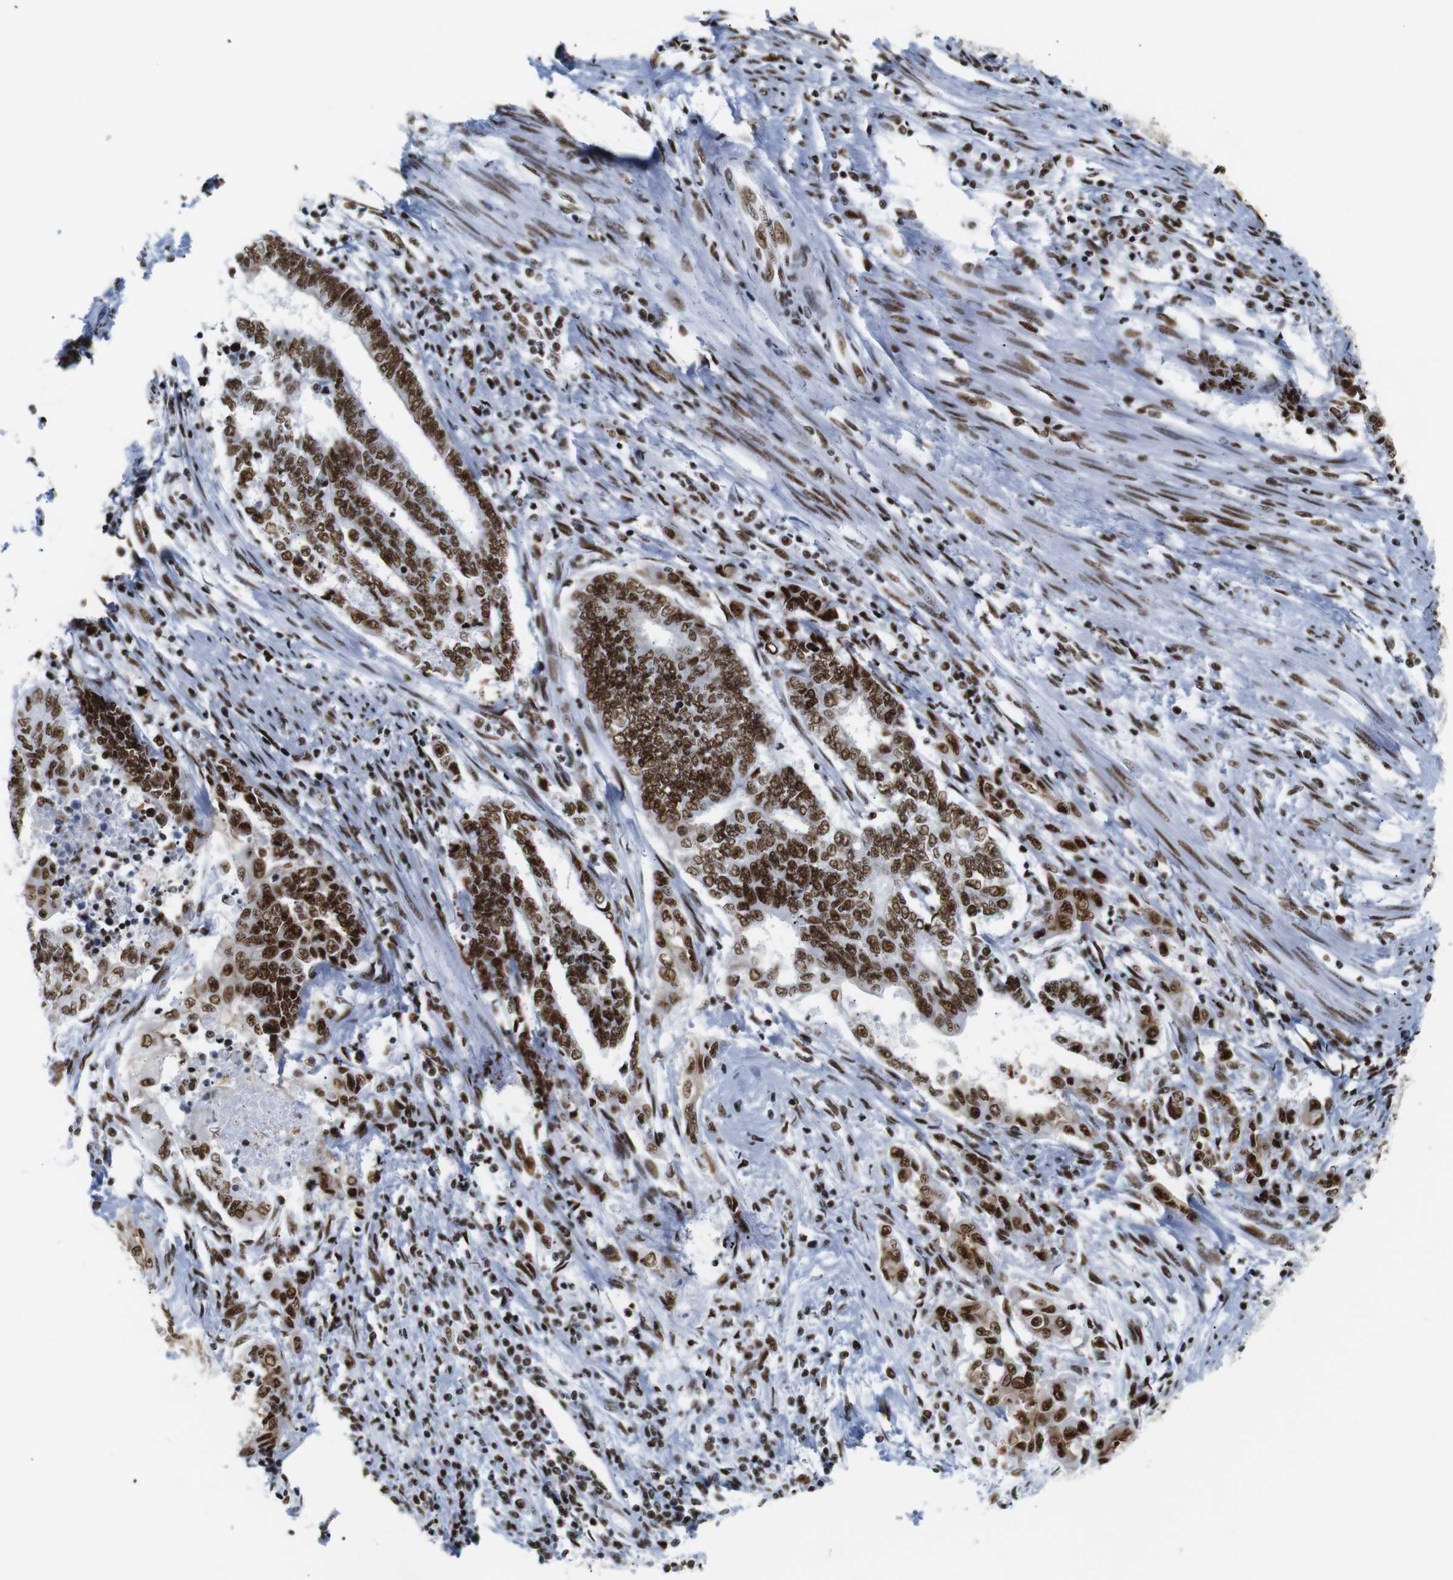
{"staining": {"intensity": "strong", "quantity": ">75%", "location": "nuclear"}, "tissue": "endometrial cancer", "cell_type": "Tumor cells", "image_type": "cancer", "snomed": [{"axis": "morphology", "description": "Adenocarcinoma, NOS"}, {"axis": "topography", "description": "Uterus"}, {"axis": "topography", "description": "Endometrium"}], "caption": "A high-resolution image shows immunohistochemistry (IHC) staining of endometrial cancer (adenocarcinoma), which demonstrates strong nuclear expression in approximately >75% of tumor cells.", "gene": "TRA2B", "patient": {"sex": "female", "age": 70}}